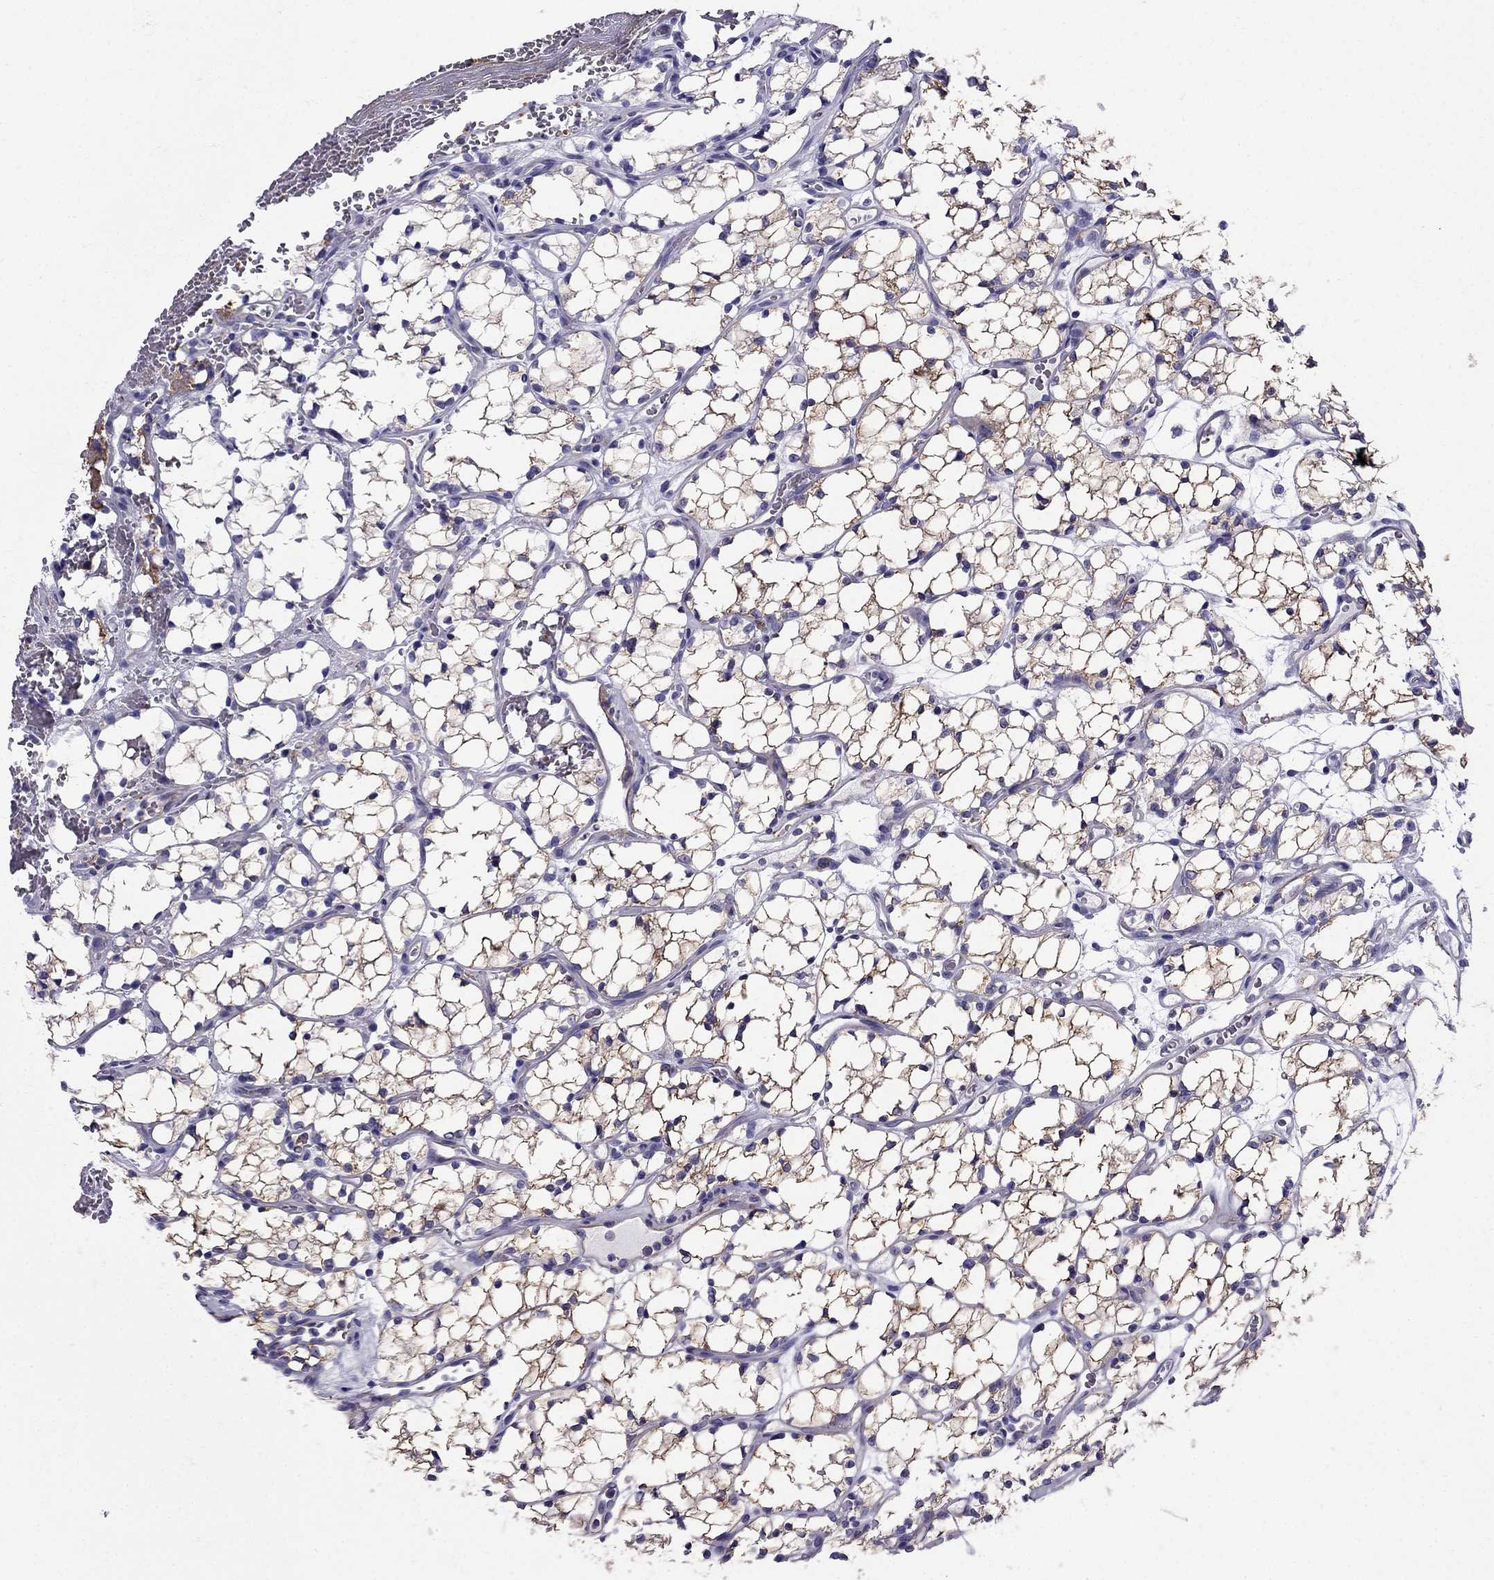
{"staining": {"intensity": "moderate", "quantity": "25%-75%", "location": "cytoplasmic/membranous"}, "tissue": "renal cancer", "cell_type": "Tumor cells", "image_type": "cancer", "snomed": [{"axis": "morphology", "description": "Adenocarcinoma, NOS"}, {"axis": "topography", "description": "Kidney"}], "caption": "About 25%-75% of tumor cells in human renal cancer display moderate cytoplasmic/membranous protein positivity as visualized by brown immunohistochemical staining.", "gene": "GPR50", "patient": {"sex": "female", "age": 69}}